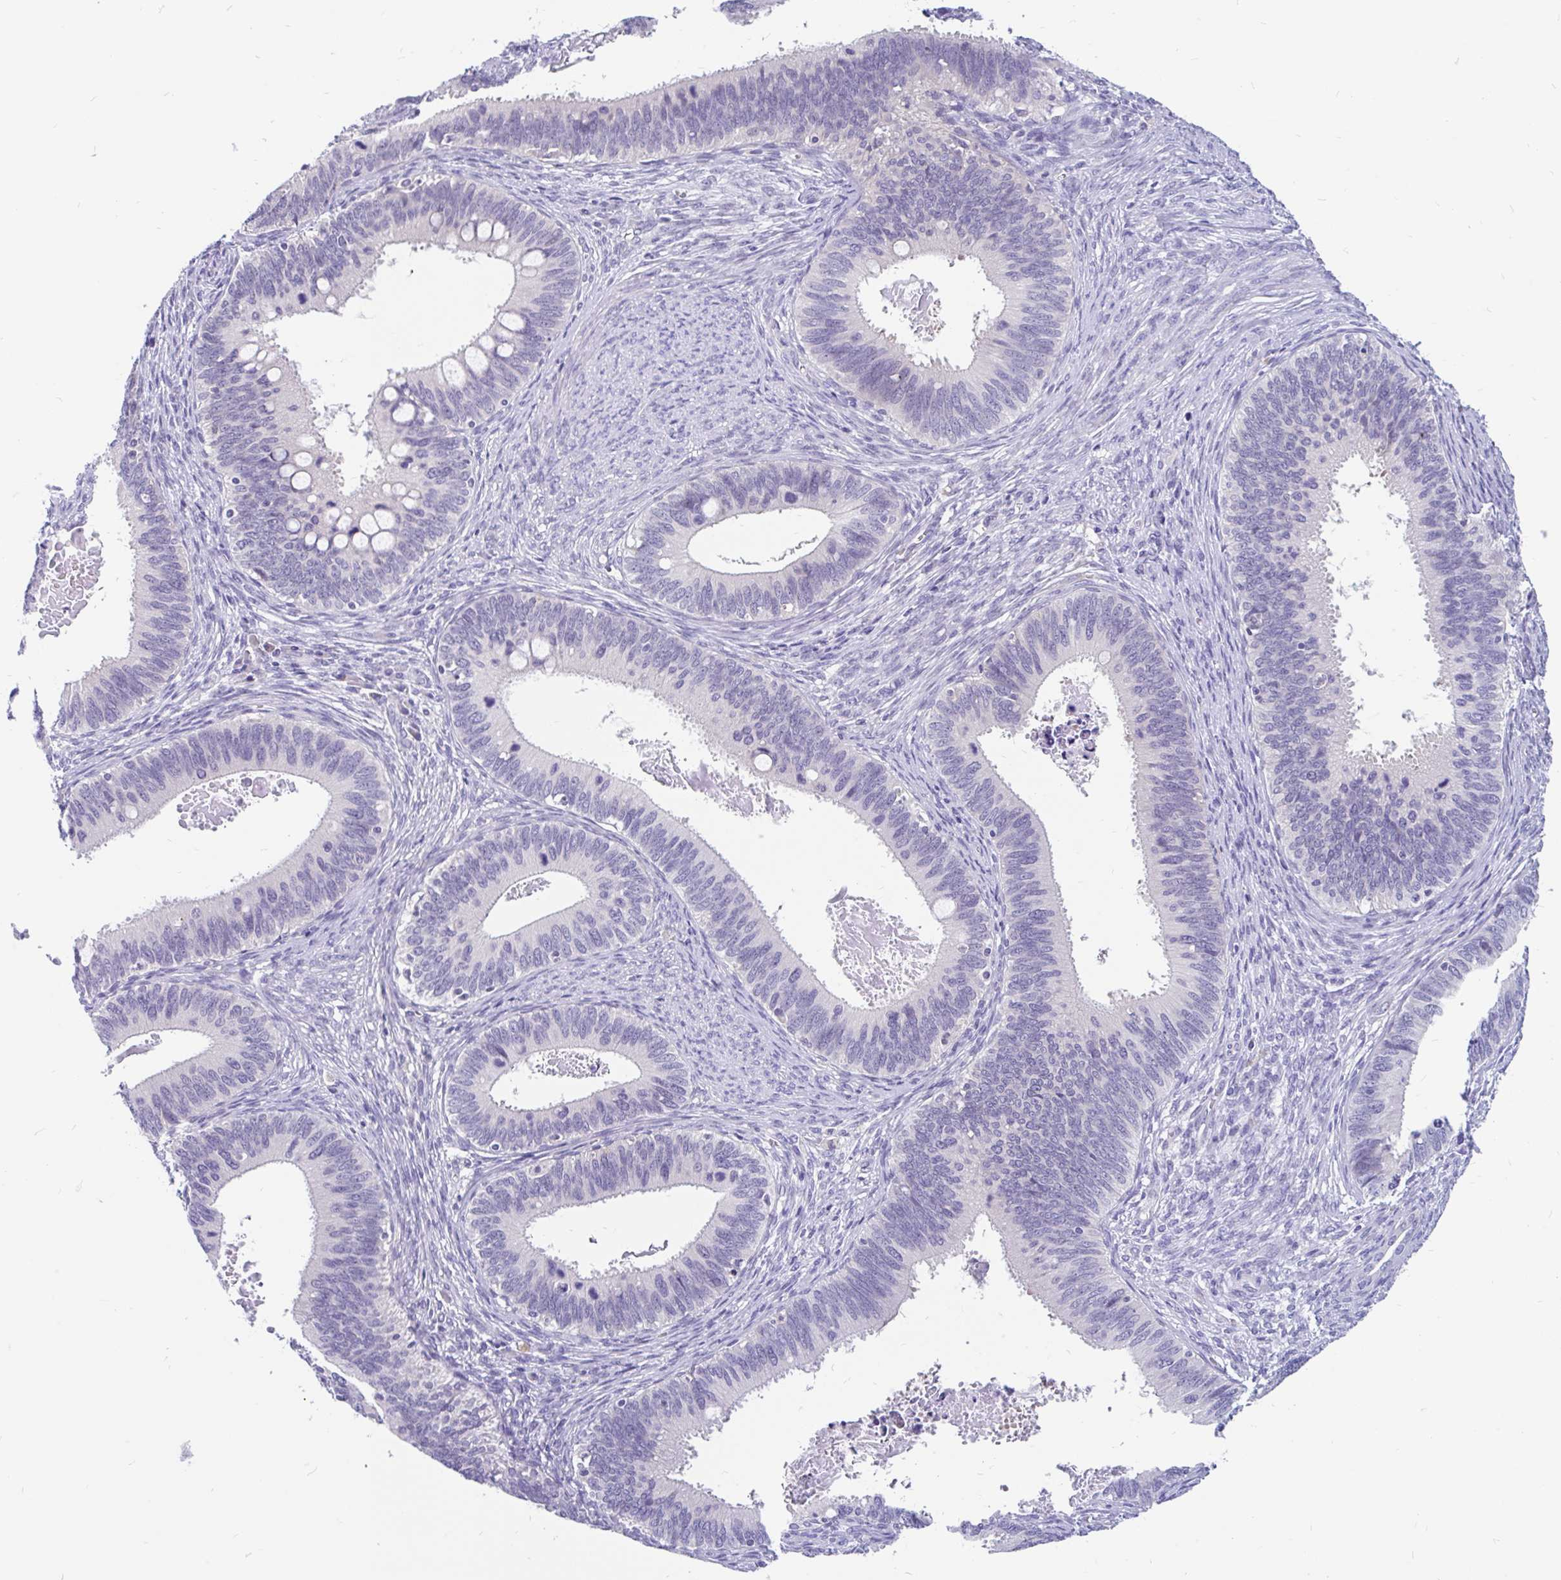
{"staining": {"intensity": "negative", "quantity": "none", "location": "none"}, "tissue": "cervical cancer", "cell_type": "Tumor cells", "image_type": "cancer", "snomed": [{"axis": "morphology", "description": "Adenocarcinoma, NOS"}, {"axis": "topography", "description": "Cervix"}], "caption": "The image exhibits no staining of tumor cells in cervical cancer (adenocarcinoma).", "gene": "KIAA2013", "patient": {"sex": "female", "age": 42}}